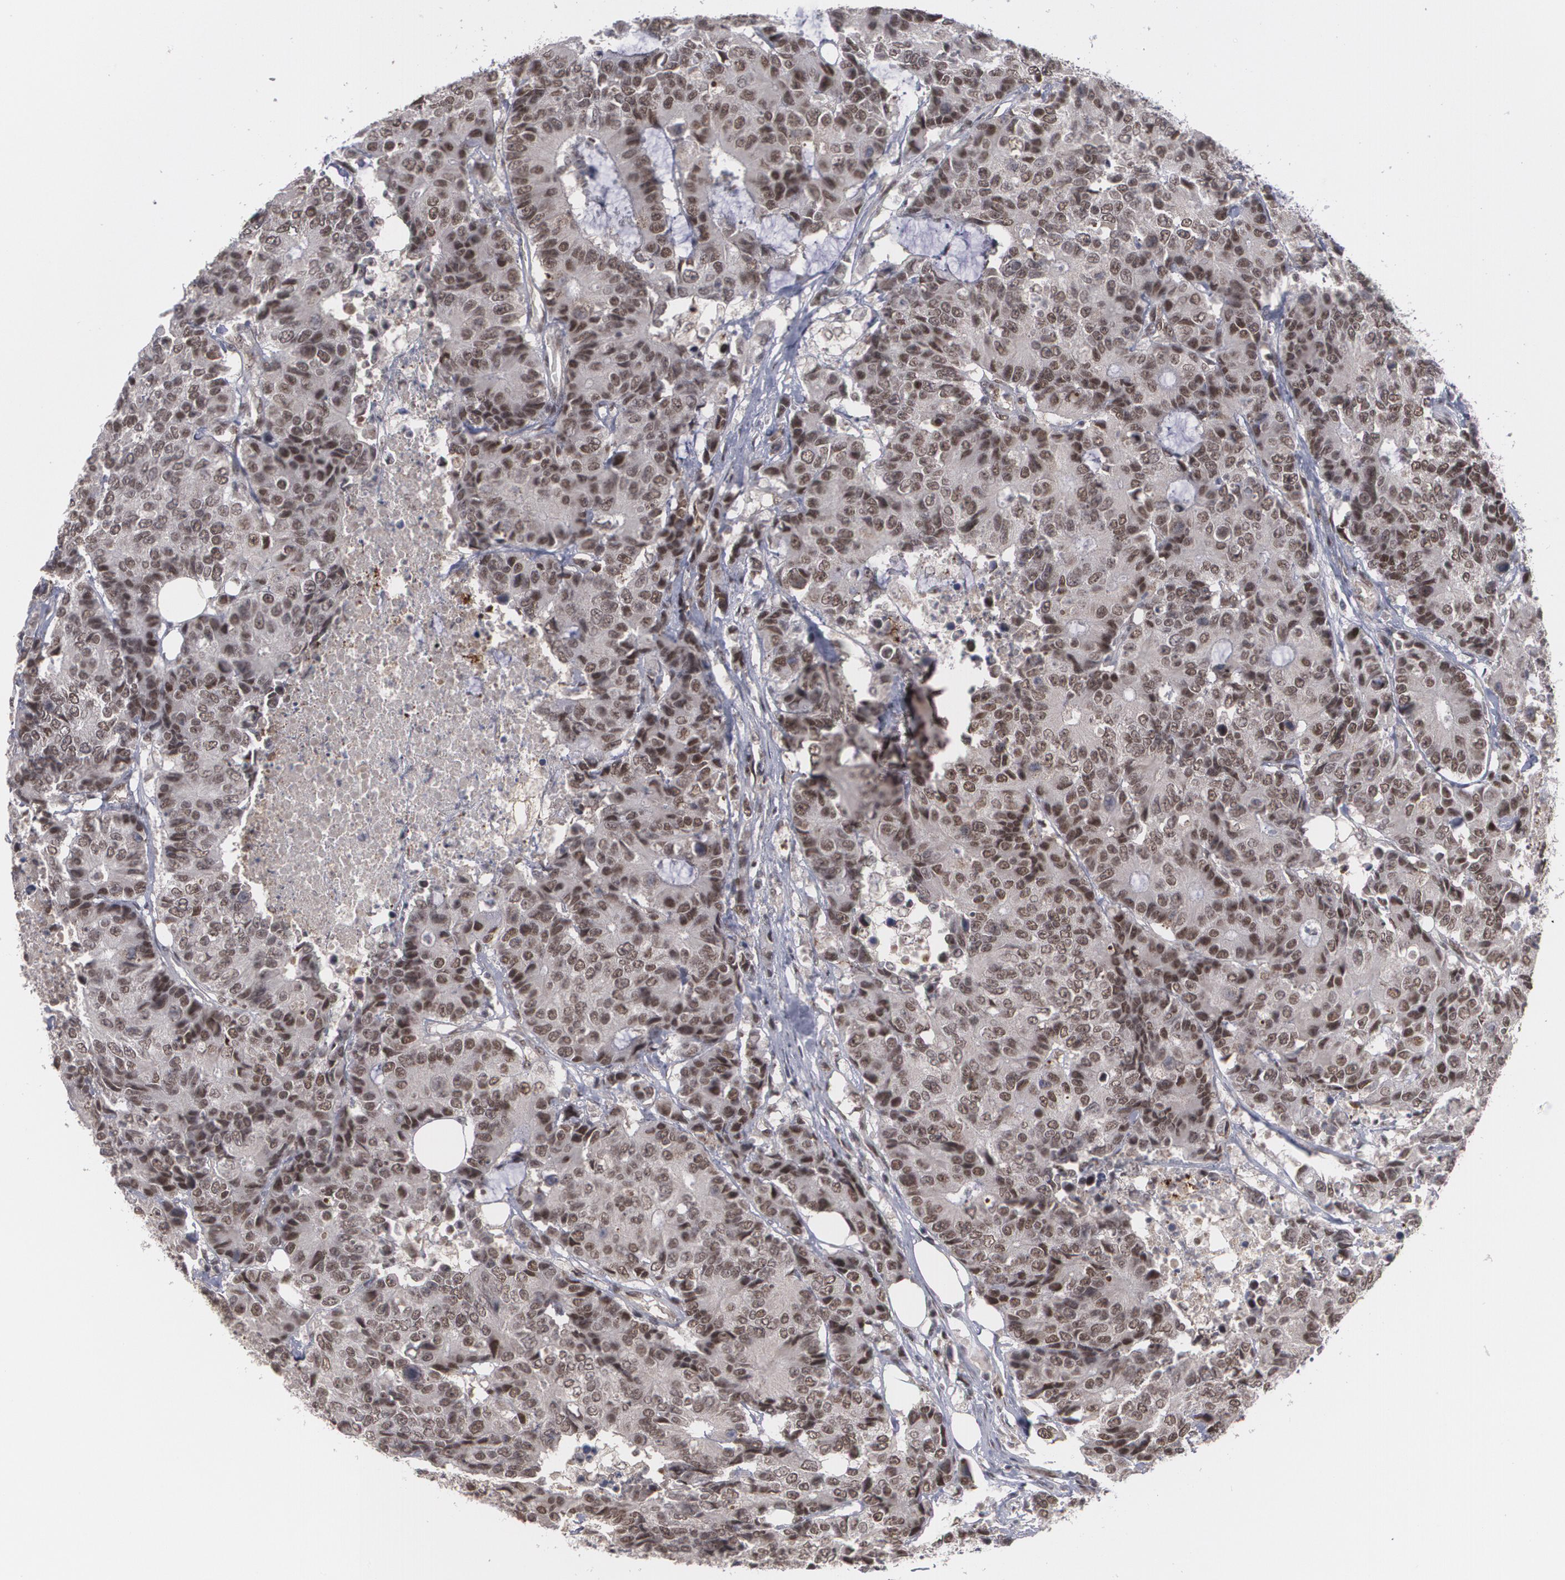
{"staining": {"intensity": "moderate", "quantity": ">75%", "location": "nuclear"}, "tissue": "colorectal cancer", "cell_type": "Tumor cells", "image_type": "cancer", "snomed": [{"axis": "morphology", "description": "Adenocarcinoma, NOS"}, {"axis": "topography", "description": "Colon"}], "caption": "Colorectal adenocarcinoma stained for a protein shows moderate nuclear positivity in tumor cells. The staining was performed using DAB (3,3'-diaminobenzidine) to visualize the protein expression in brown, while the nuclei were stained in blue with hematoxylin (Magnification: 20x).", "gene": "INTS6", "patient": {"sex": "female", "age": 86}}